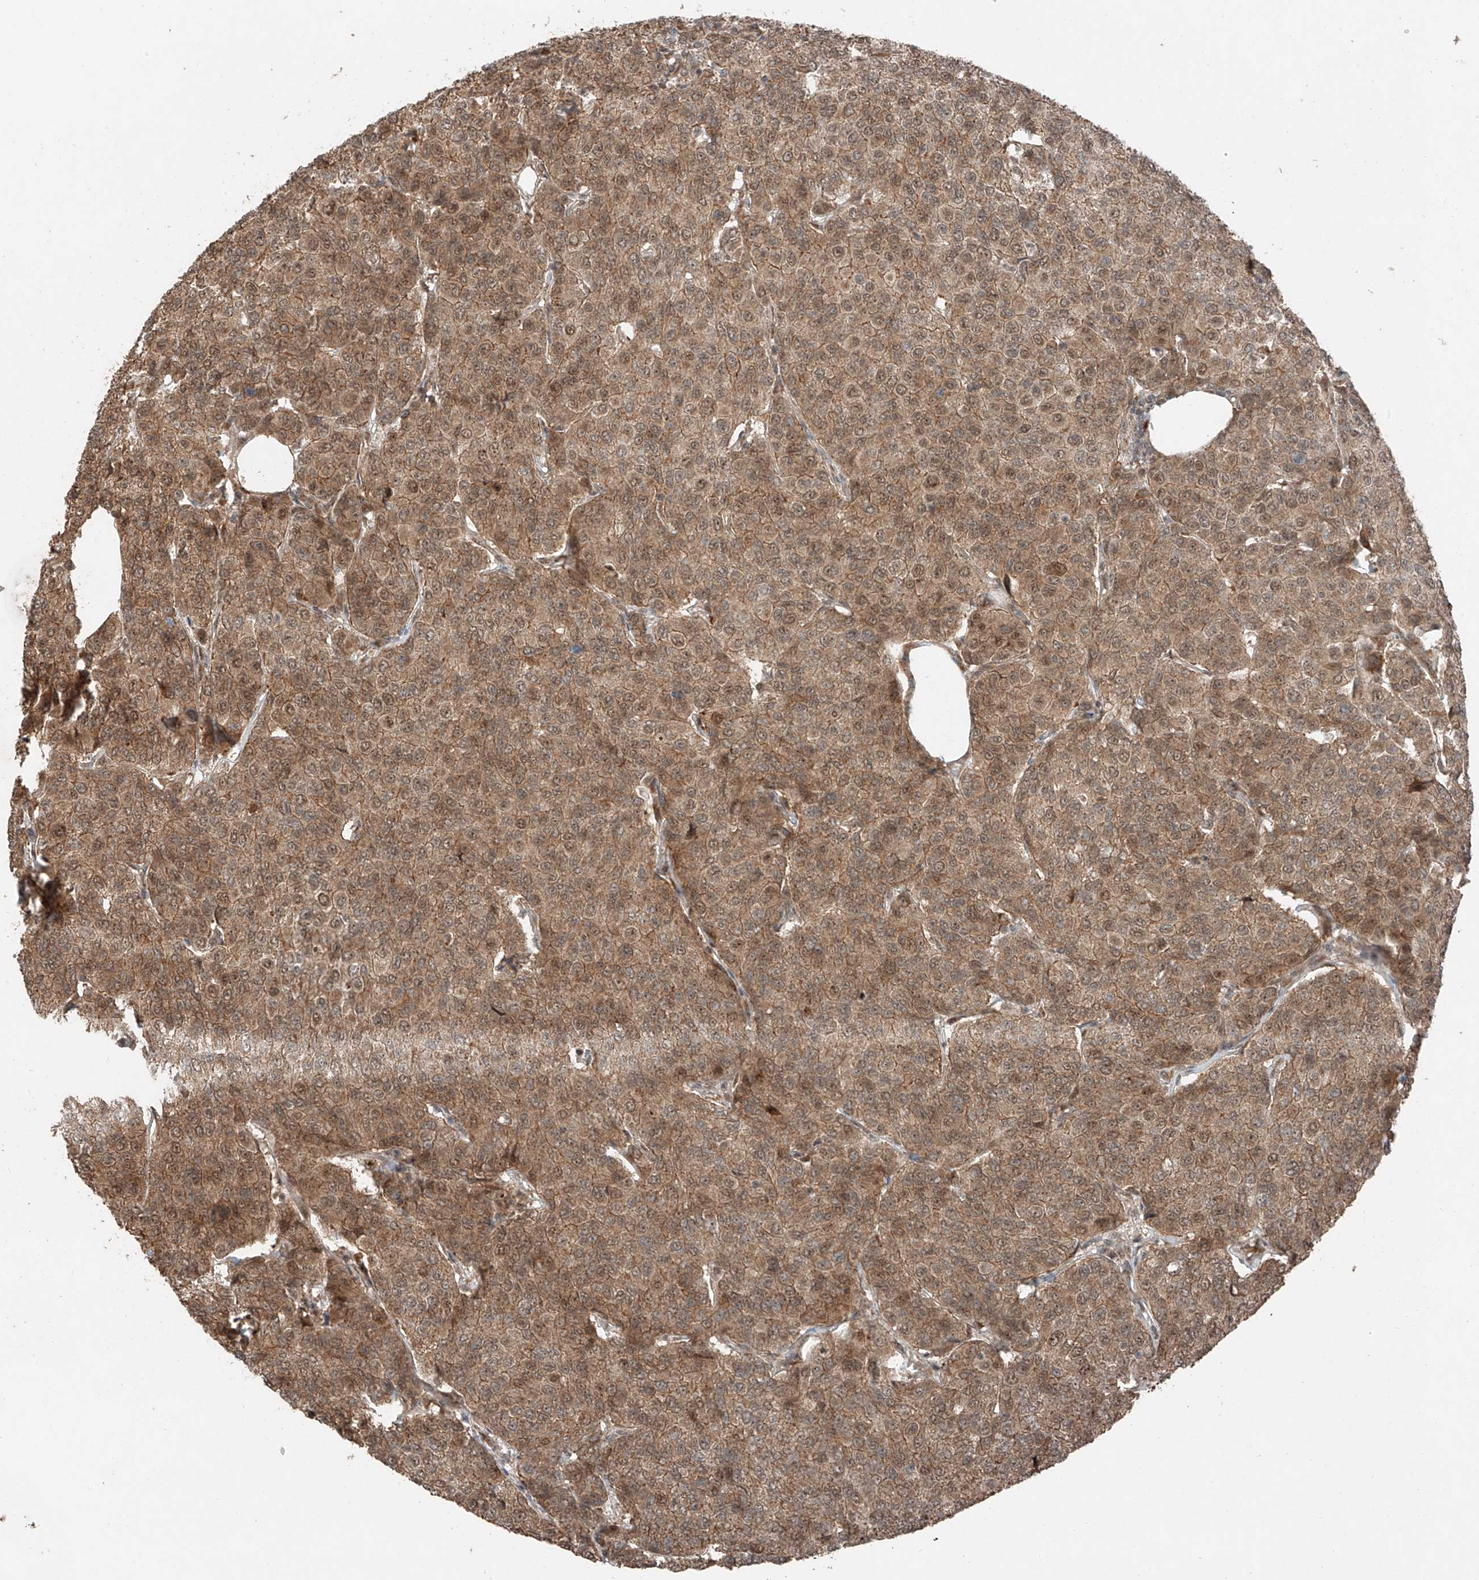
{"staining": {"intensity": "moderate", "quantity": ">75%", "location": "cytoplasmic/membranous,nuclear"}, "tissue": "breast cancer", "cell_type": "Tumor cells", "image_type": "cancer", "snomed": [{"axis": "morphology", "description": "Duct carcinoma"}, {"axis": "topography", "description": "Breast"}], "caption": "Immunohistochemistry (IHC) of human breast cancer displays medium levels of moderate cytoplasmic/membranous and nuclear expression in about >75% of tumor cells.", "gene": "ZNF620", "patient": {"sex": "female", "age": 55}}